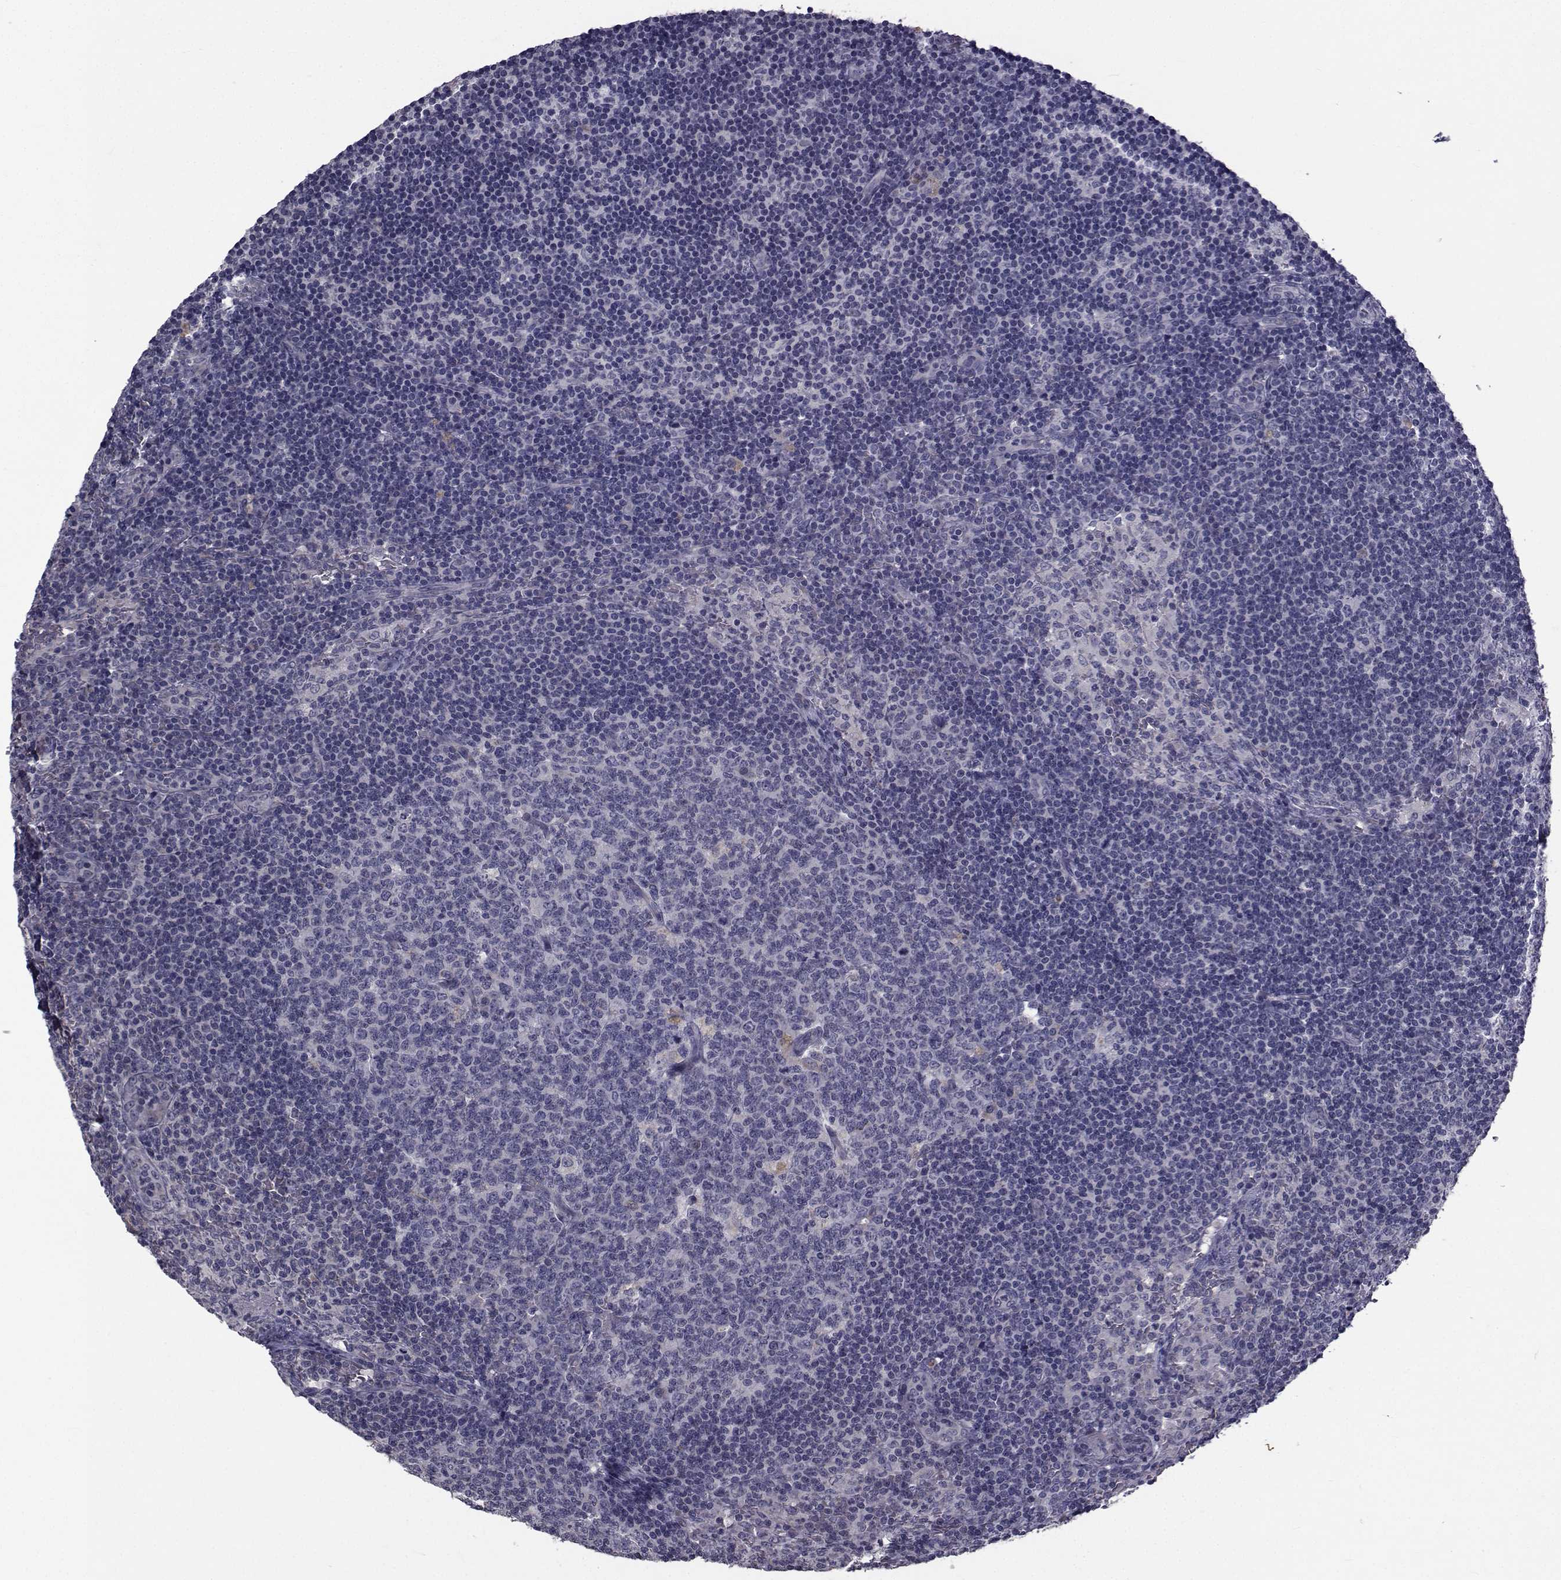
{"staining": {"intensity": "negative", "quantity": "none", "location": "none"}, "tissue": "lymph node", "cell_type": "Germinal center cells", "image_type": "normal", "snomed": [{"axis": "morphology", "description": "Normal tissue, NOS"}, {"axis": "topography", "description": "Lymph node"}], "caption": "Human lymph node stained for a protein using IHC displays no positivity in germinal center cells.", "gene": "FDXR", "patient": {"sex": "female", "age": 41}}